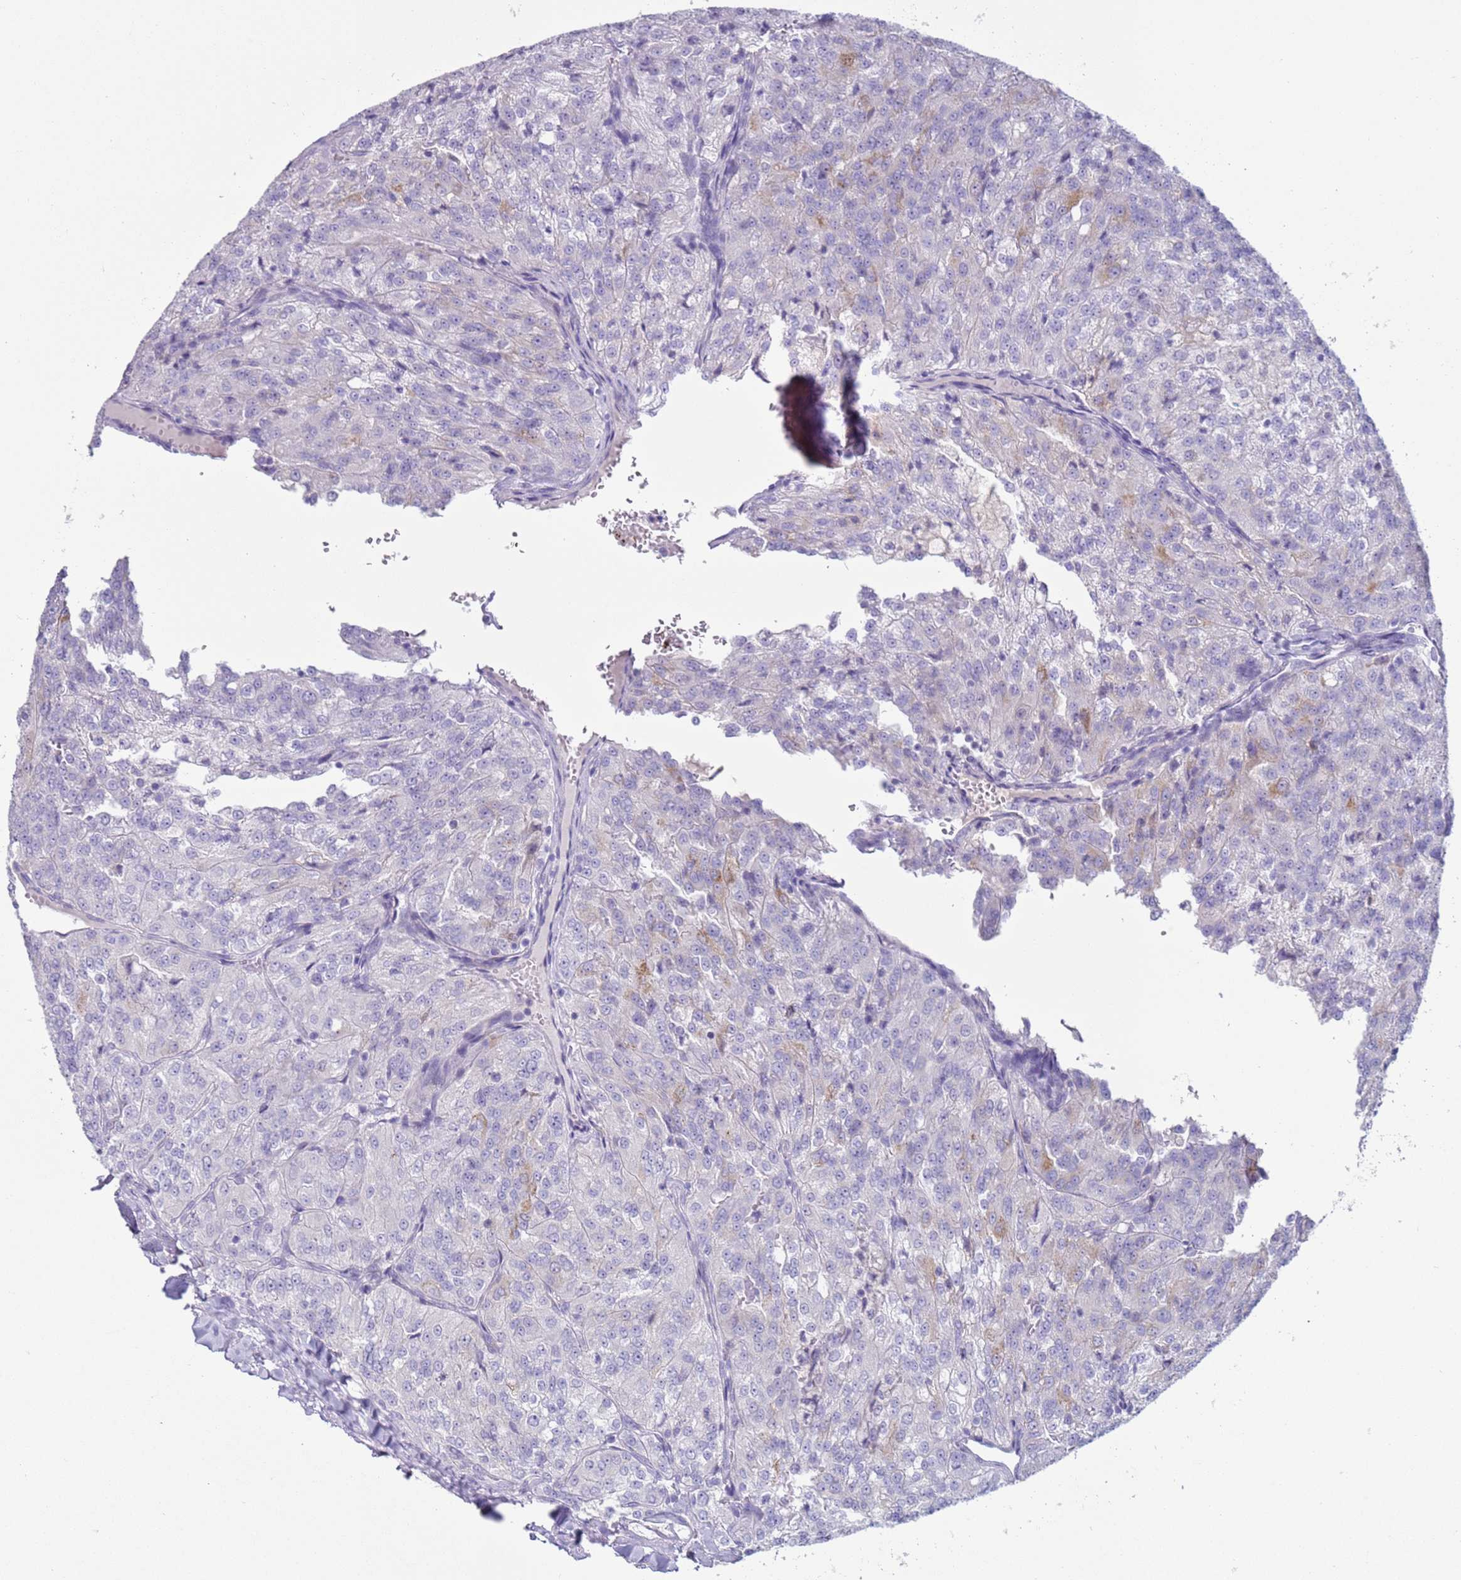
{"staining": {"intensity": "weak", "quantity": "<25%", "location": "cytoplasmic/membranous"}, "tissue": "renal cancer", "cell_type": "Tumor cells", "image_type": "cancer", "snomed": [{"axis": "morphology", "description": "Adenocarcinoma, NOS"}, {"axis": "topography", "description": "Kidney"}], "caption": "IHC of renal cancer (adenocarcinoma) exhibits no positivity in tumor cells.", "gene": "NPAP1", "patient": {"sex": "female", "age": 63}}